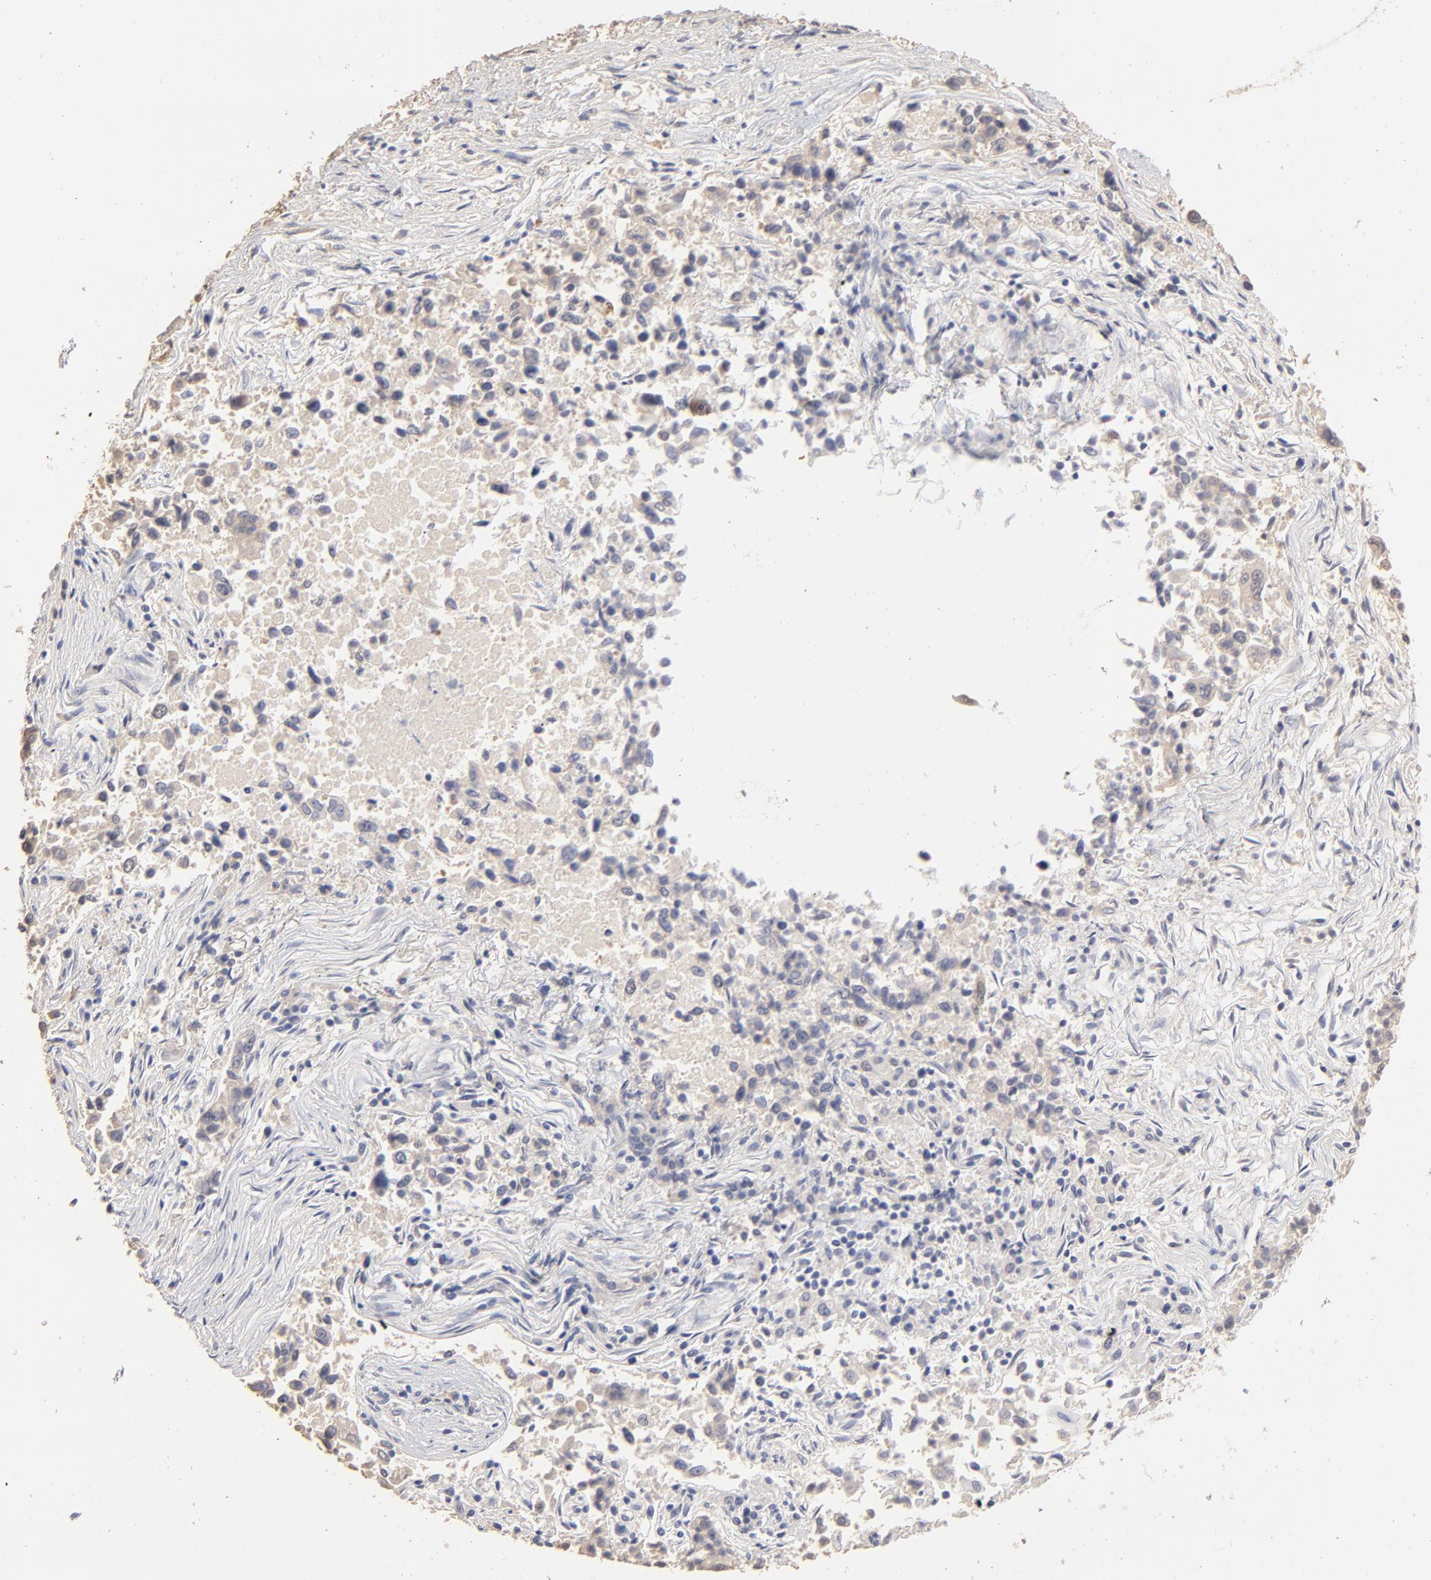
{"staining": {"intensity": "moderate", "quantity": "<25%", "location": "nuclear"}, "tissue": "lung cancer", "cell_type": "Tumor cells", "image_type": "cancer", "snomed": [{"axis": "morphology", "description": "Adenocarcinoma, NOS"}, {"axis": "topography", "description": "Lung"}], "caption": "The histopathology image exhibits a brown stain indicating the presence of a protein in the nuclear of tumor cells in lung cancer (adenocarcinoma).", "gene": "DNAL4", "patient": {"sex": "male", "age": 84}}